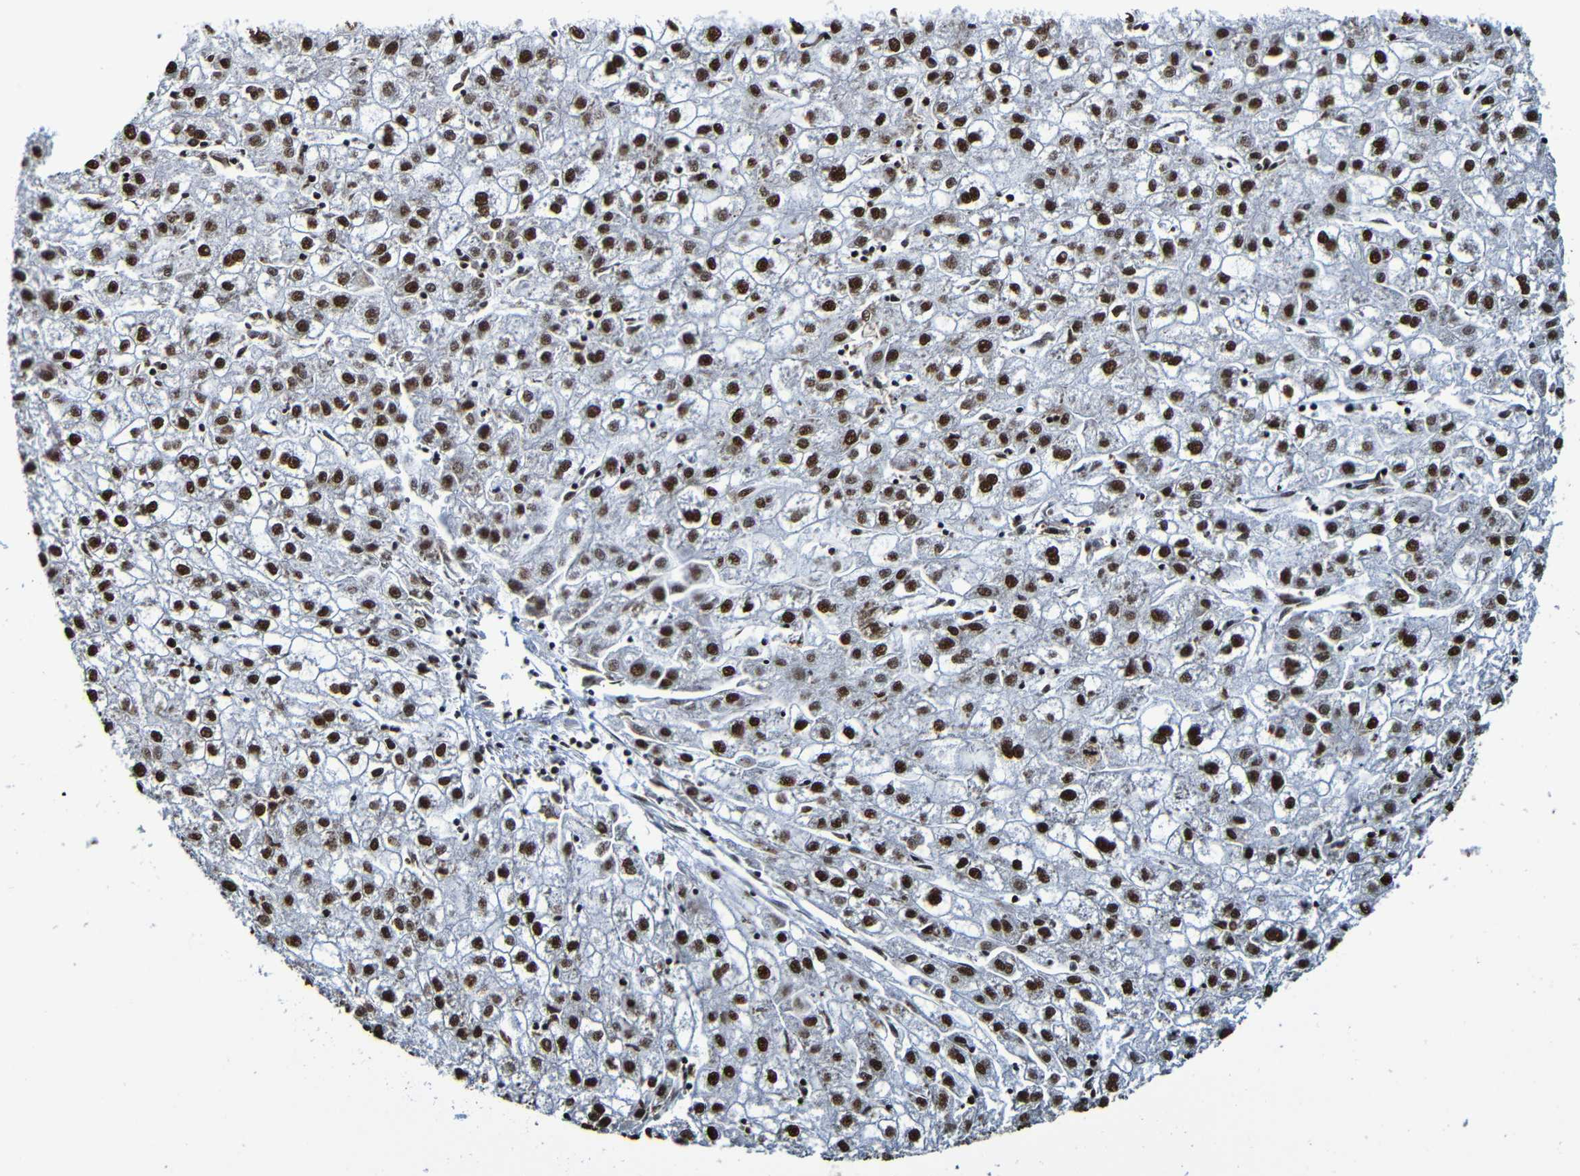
{"staining": {"intensity": "strong", "quantity": ">75%", "location": "nuclear"}, "tissue": "liver cancer", "cell_type": "Tumor cells", "image_type": "cancer", "snomed": [{"axis": "morphology", "description": "Carcinoma, Hepatocellular, NOS"}, {"axis": "topography", "description": "Liver"}], "caption": "Liver hepatocellular carcinoma stained with DAB IHC exhibits high levels of strong nuclear expression in approximately >75% of tumor cells. The staining was performed using DAB (3,3'-diaminobenzidine), with brown indicating positive protein expression. Nuclei are stained blue with hematoxylin.", "gene": "SRSF3", "patient": {"sex": "male", "age": 72}}